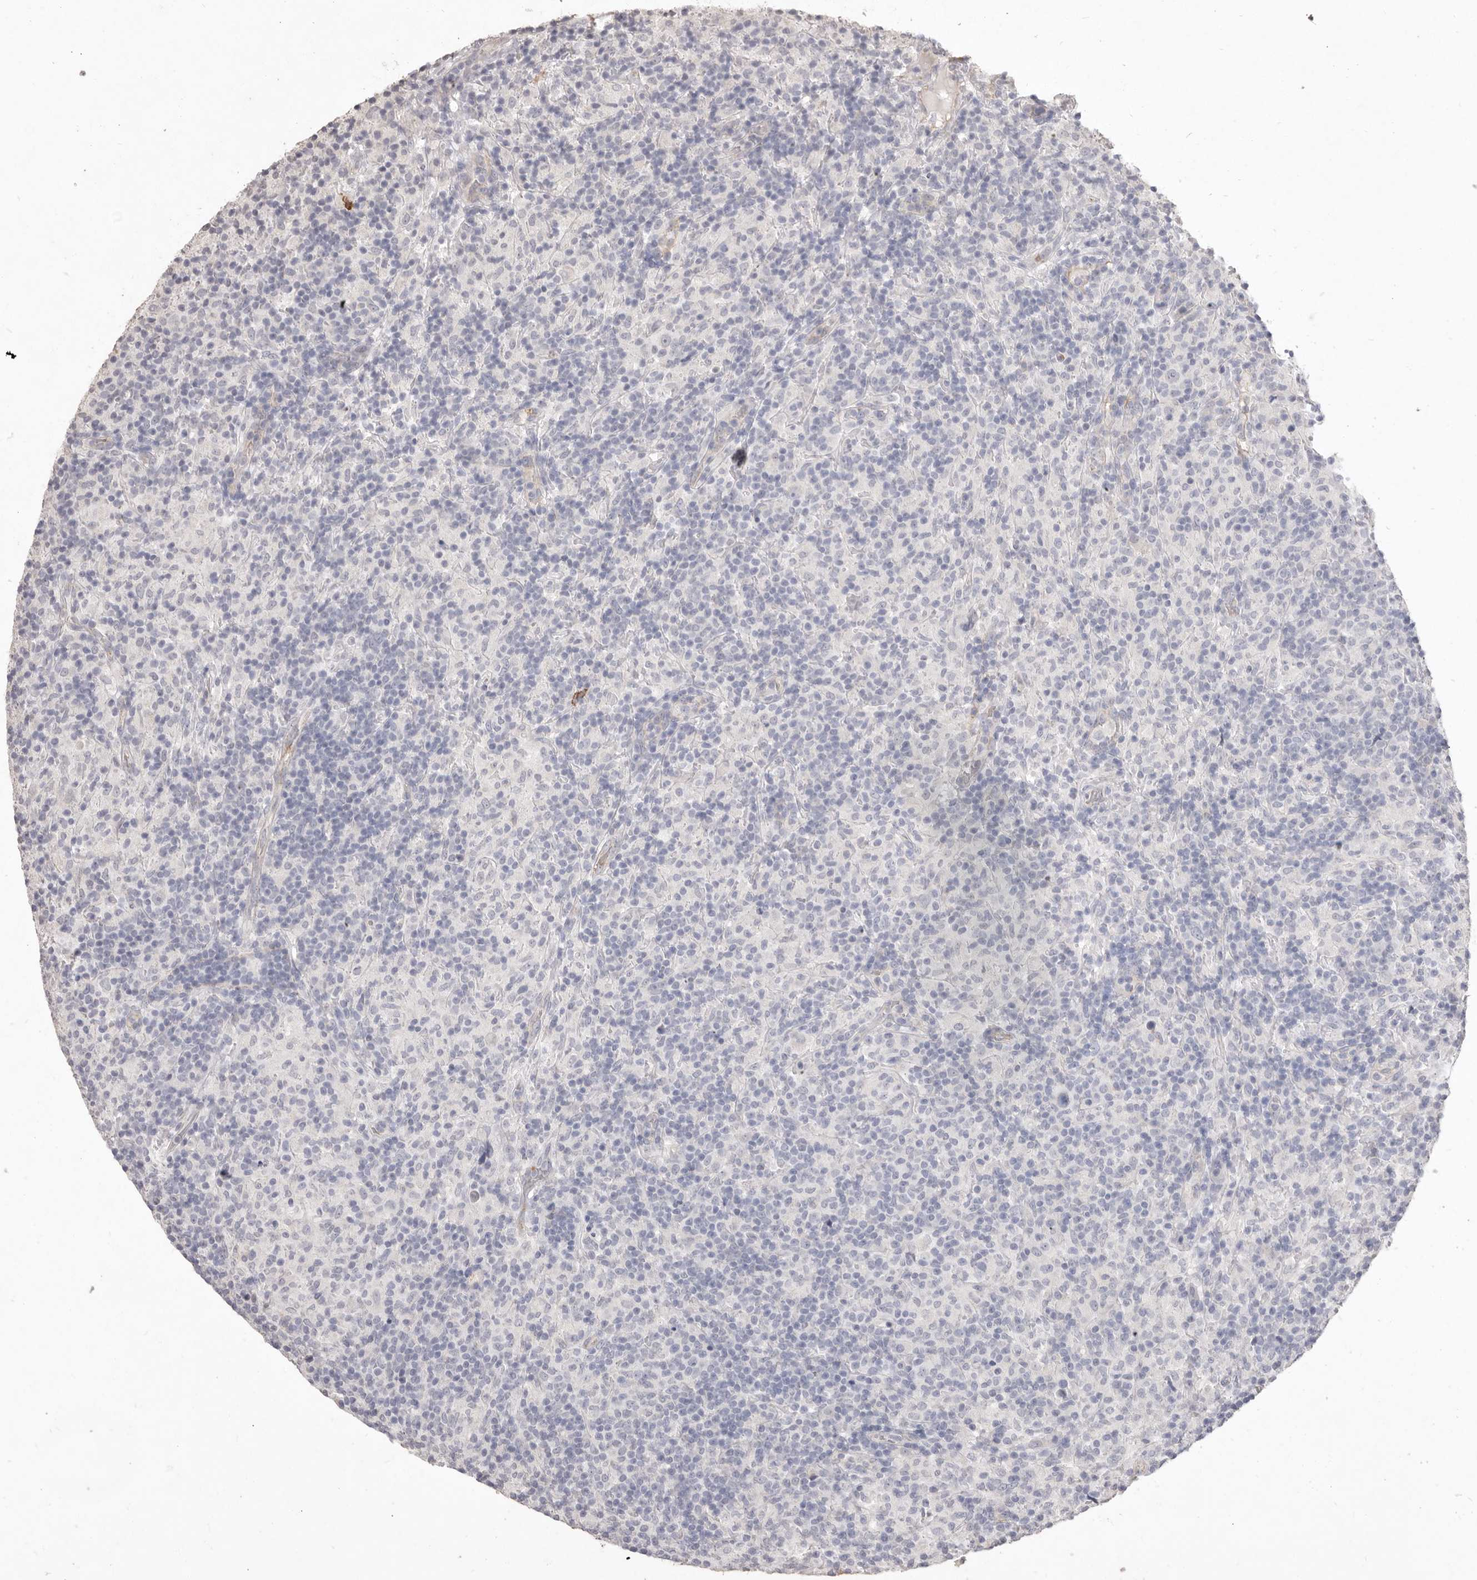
{"staining": {"intensity": "negative", "quantity": "none", "location": "none"}, "tissue": "lymphoma", "cell_type": "Tumor cells", "image_type": "cancer", "snomed": [{"axis": "morphology", "description": "Hodgkin's disease, NOS"}, {"axis": "topography", "description": "Lymph node"}], "caption": "The micrograph shows no significant staining in tumor cells of Hodgkin's disease. (DAB immunohistochemistry, high magnification).", "gene": "ZYG11B", "patient": {"sex": "male", "age": 70}}